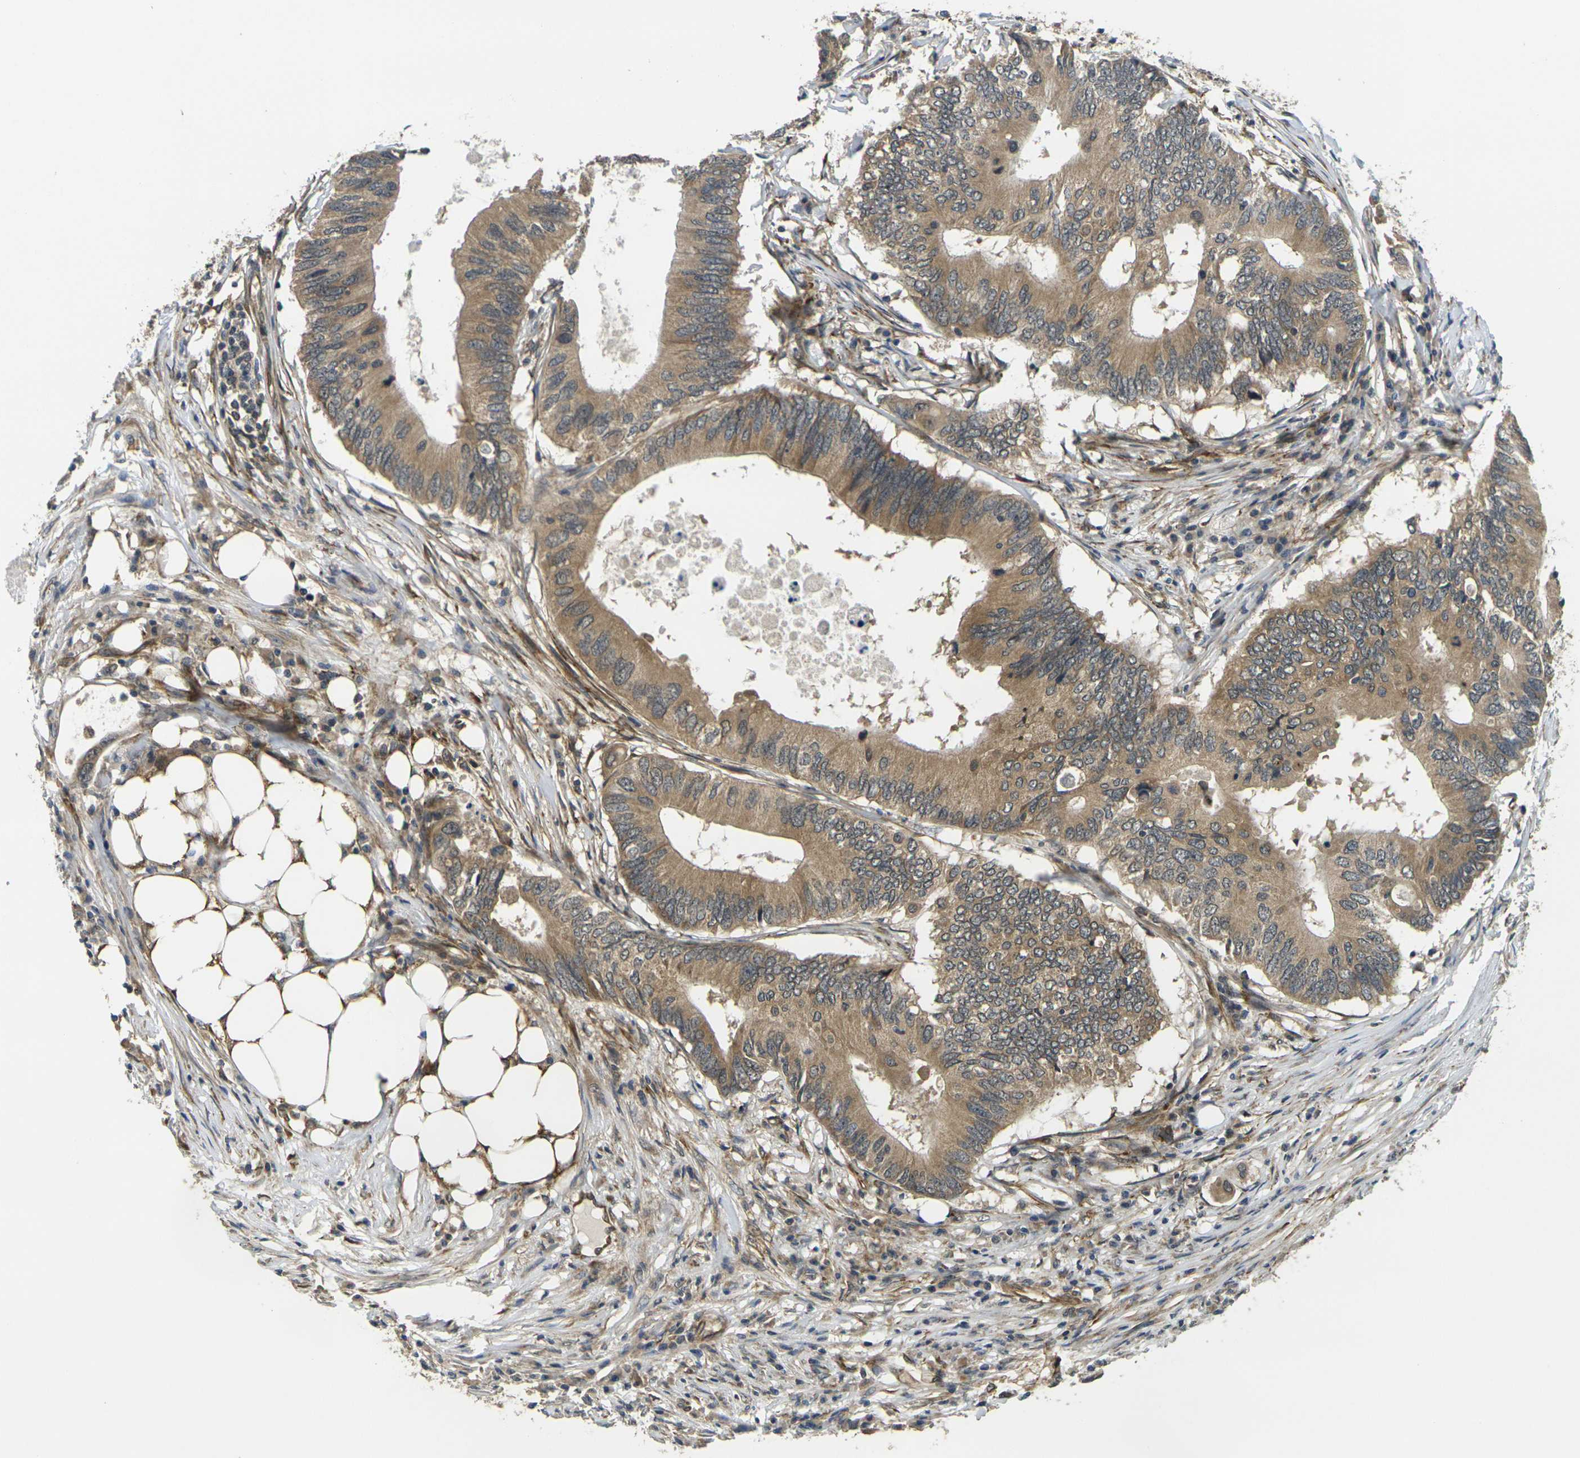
{"staining": {"intensity": "moderate", "quantity": ">75%", "location": "cytoplasmic/membranous"}, "tissue": "colorectal cancer", "cell_type": "Tumor cells", "image_type": "cancer", "snomed": [{"axis": "morphology", "description": "Adenocarcinoma, NOS"}, {"axis": "topography", "description": "Colon"}], "caption": "Moderate cytoplasmic/membranous protein positivity is appreciated in about >75% of tumor cells in colorectal cancer (adenocarcinoma).", "gene": "FUT11", "patient": {"sex": "male", "age": 71}}